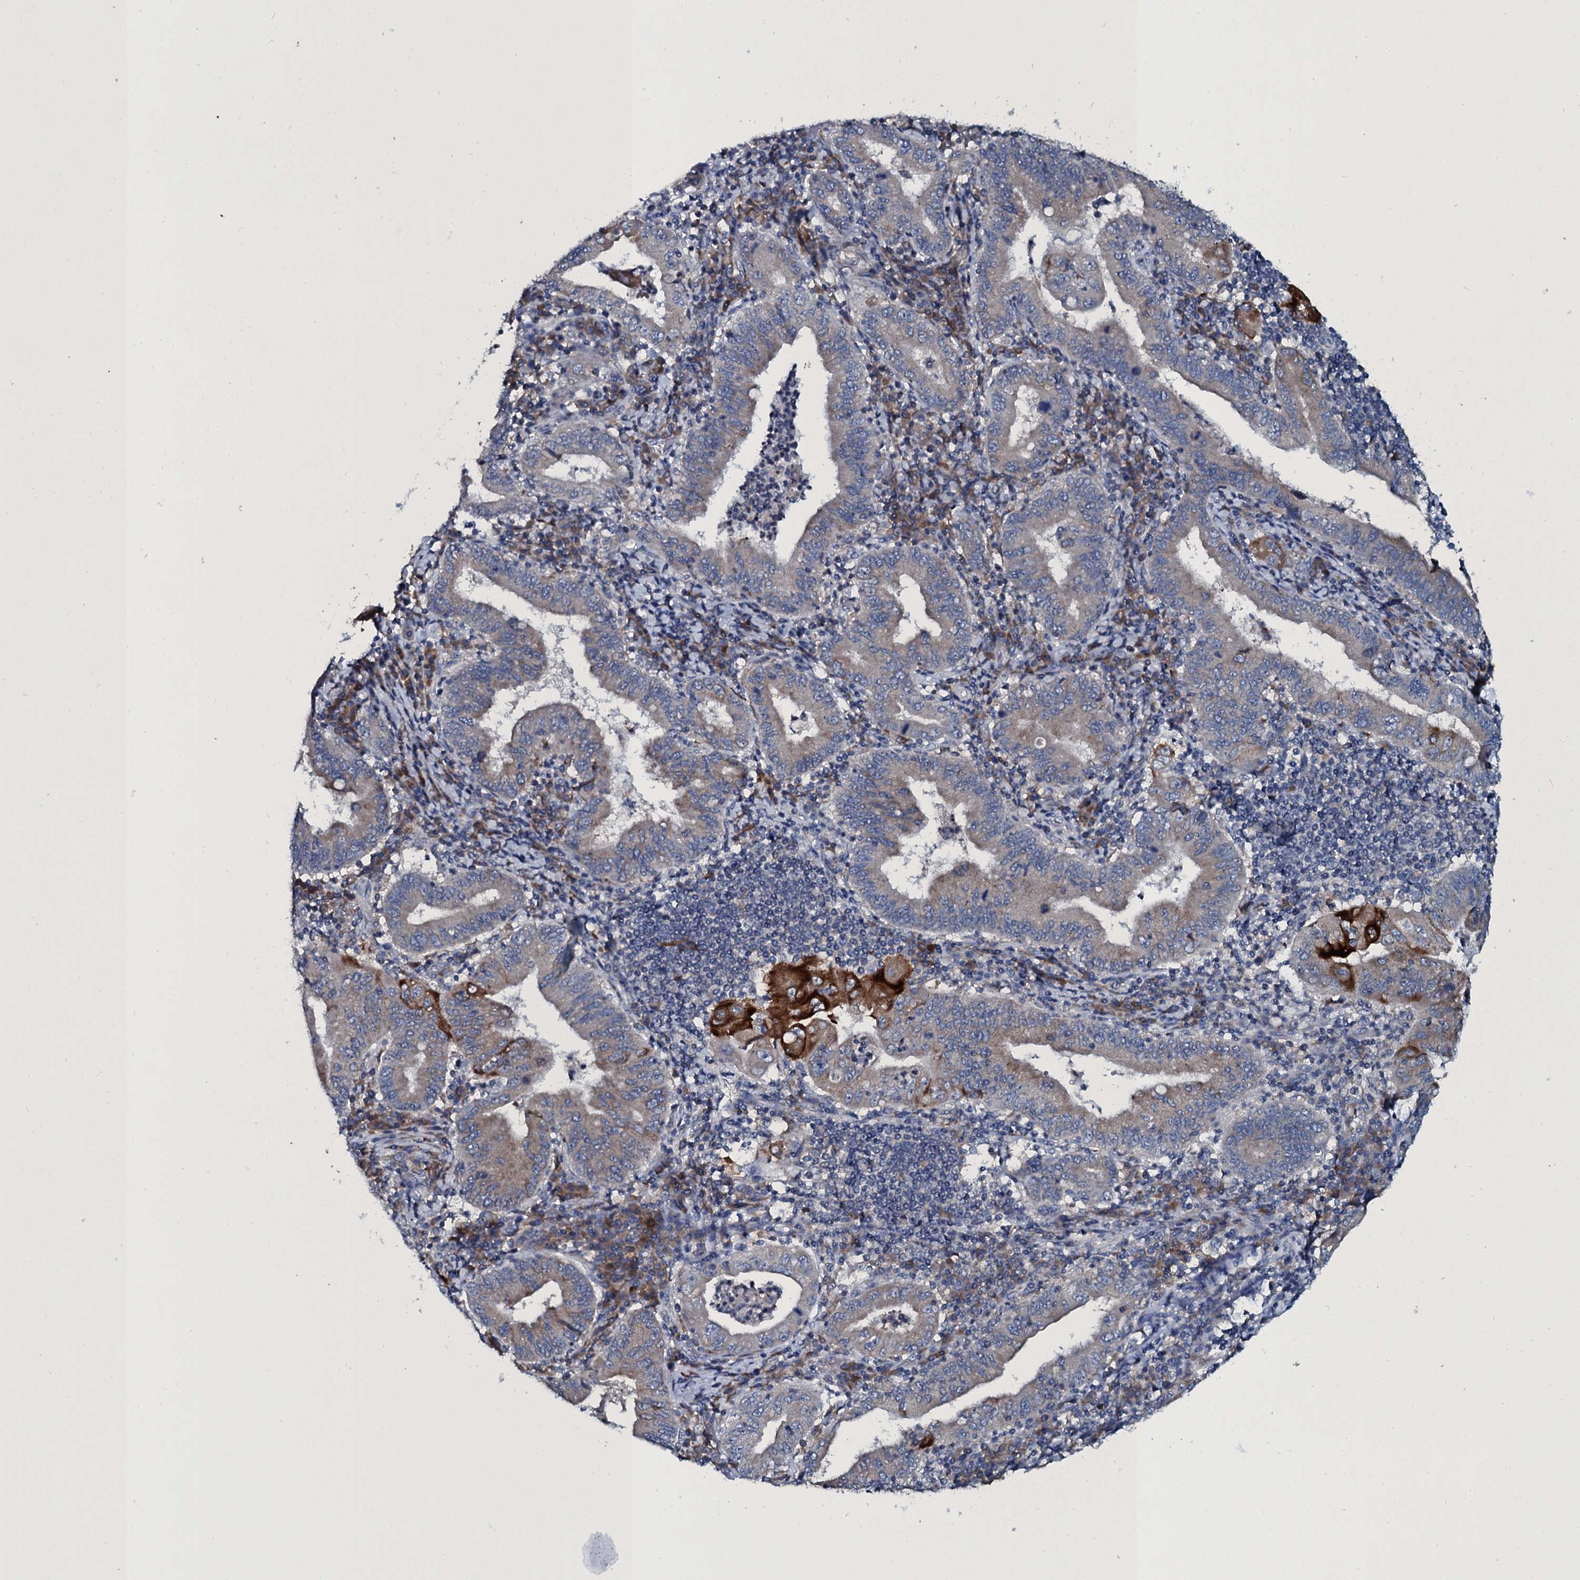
{"staining": {"intensity": "strong", "quantity": "<25%", "location": "cytoplasmic/membranous"}, "tissue": "stomach cancer", "cell_type": "Tumor cells", "image_type": "cancer", "snomed": [{"axis": "morphology", "description": "Normal tissue, NOS"}, {"axis": "morphology", "description": "Adenocarcinoma, NOS"}, {"axis": "topography", "description": "Esophagus"}, {"axis": "topography", "description": "Stomach, upper"}, {"axis": "topography", "description": "Peripheral nerve tissue"}], "caption": "Immunohistochemical staining of human stomach adenocarcinoma exhibits medium levels of strong cytoplasmic/membranous staining in approximately <25% of tumor cells. (brown staining indicates protein expression, while blue staining denotes nuclei).", "gene": "TPGS2", "patient": {"sex": "male", "age": 62}}